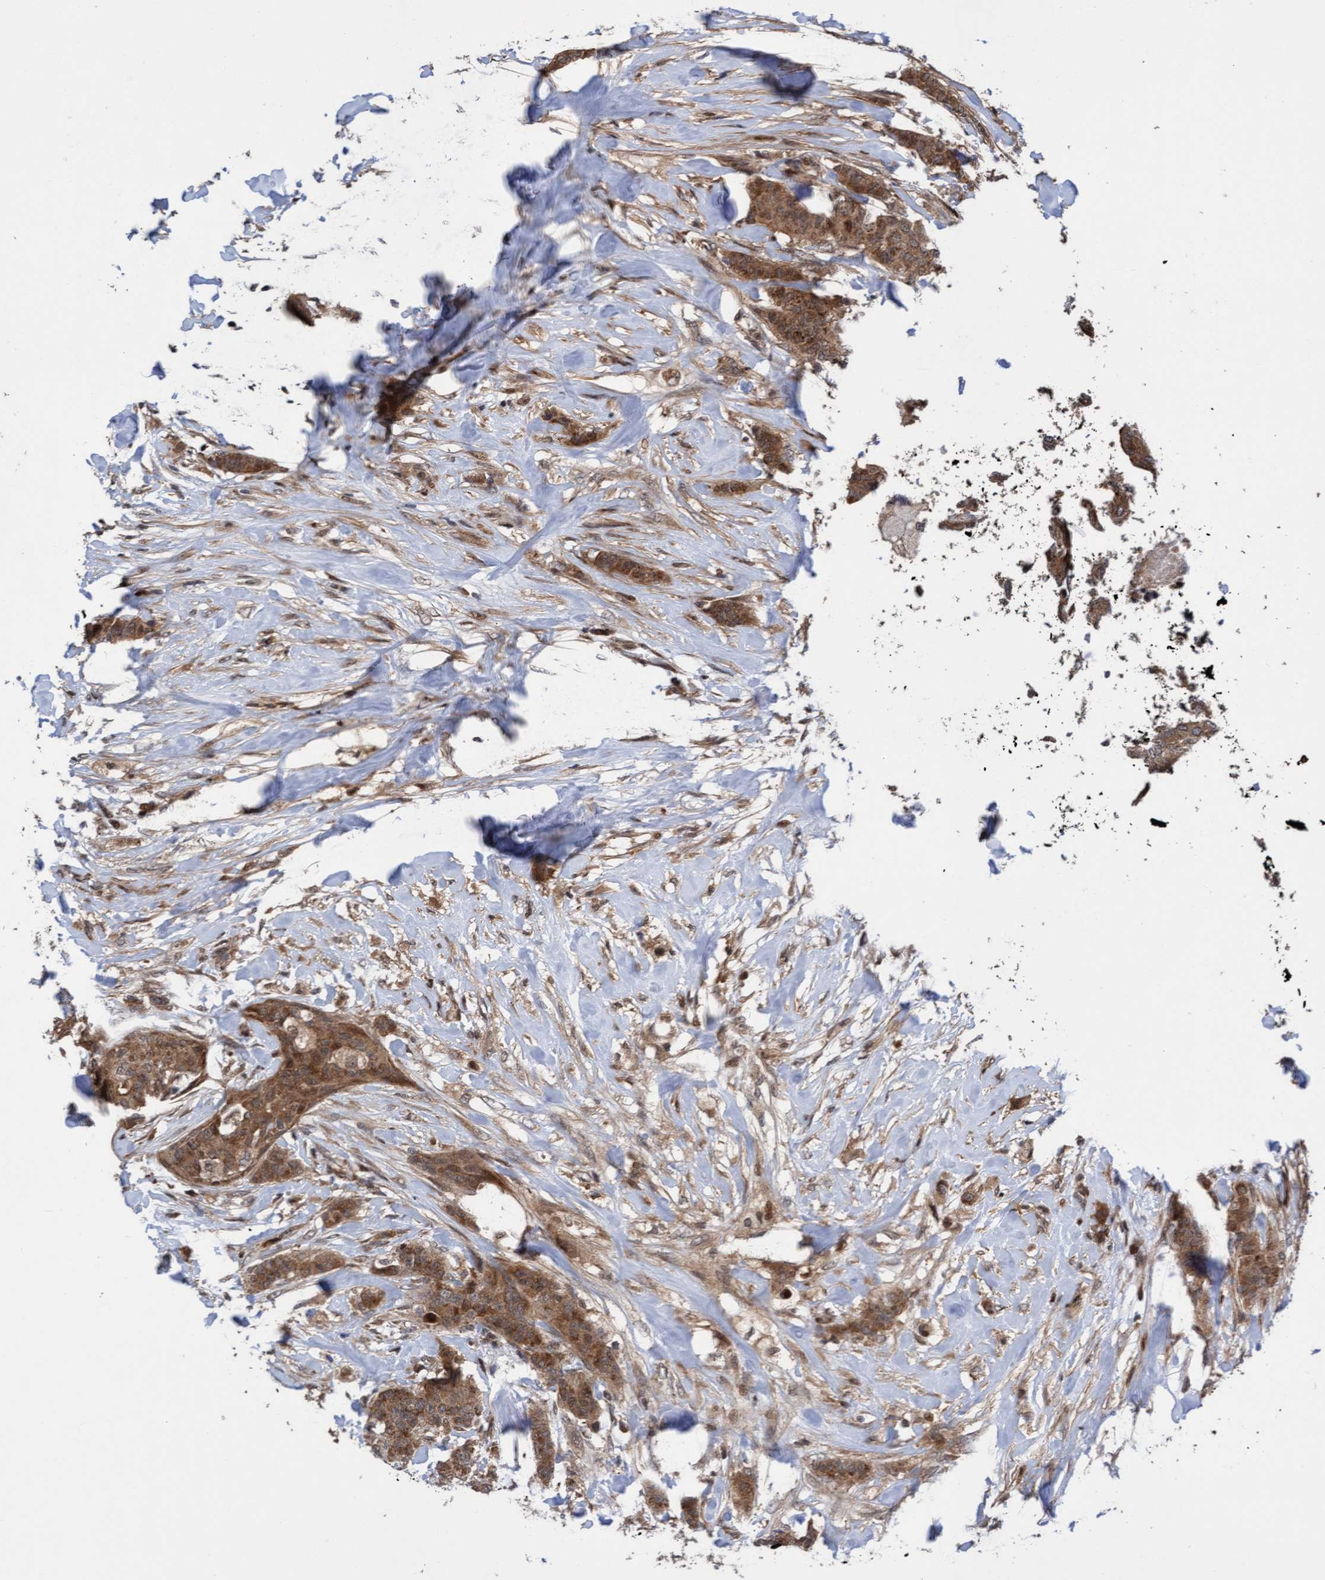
{"staining": {"intensity": "moderate", "quantity": ">75%", "location": "cytoplasmic/membranous"}, "tissue": "breast cancer", "cell_type": "Tumor cells", "image_type": "cancer", "snomed": [{"axis": "morphology", "description": "Normal tissue, NOS"}, {"axis": "morphology", "description": "Duct carcinoma"}, {"axis": "topography", "description": "Breast"}], "caption": "DAB (3,3'-diaminobenzidine) immunohistochemical staining of human intraductal carcinoma (breast) demonstrates moderate cytoplasmic/membranous protein staining in approximately >75% of tumor cells.", "gene": "ITFG1", "patient": {"sex": "female", "age": 40}}